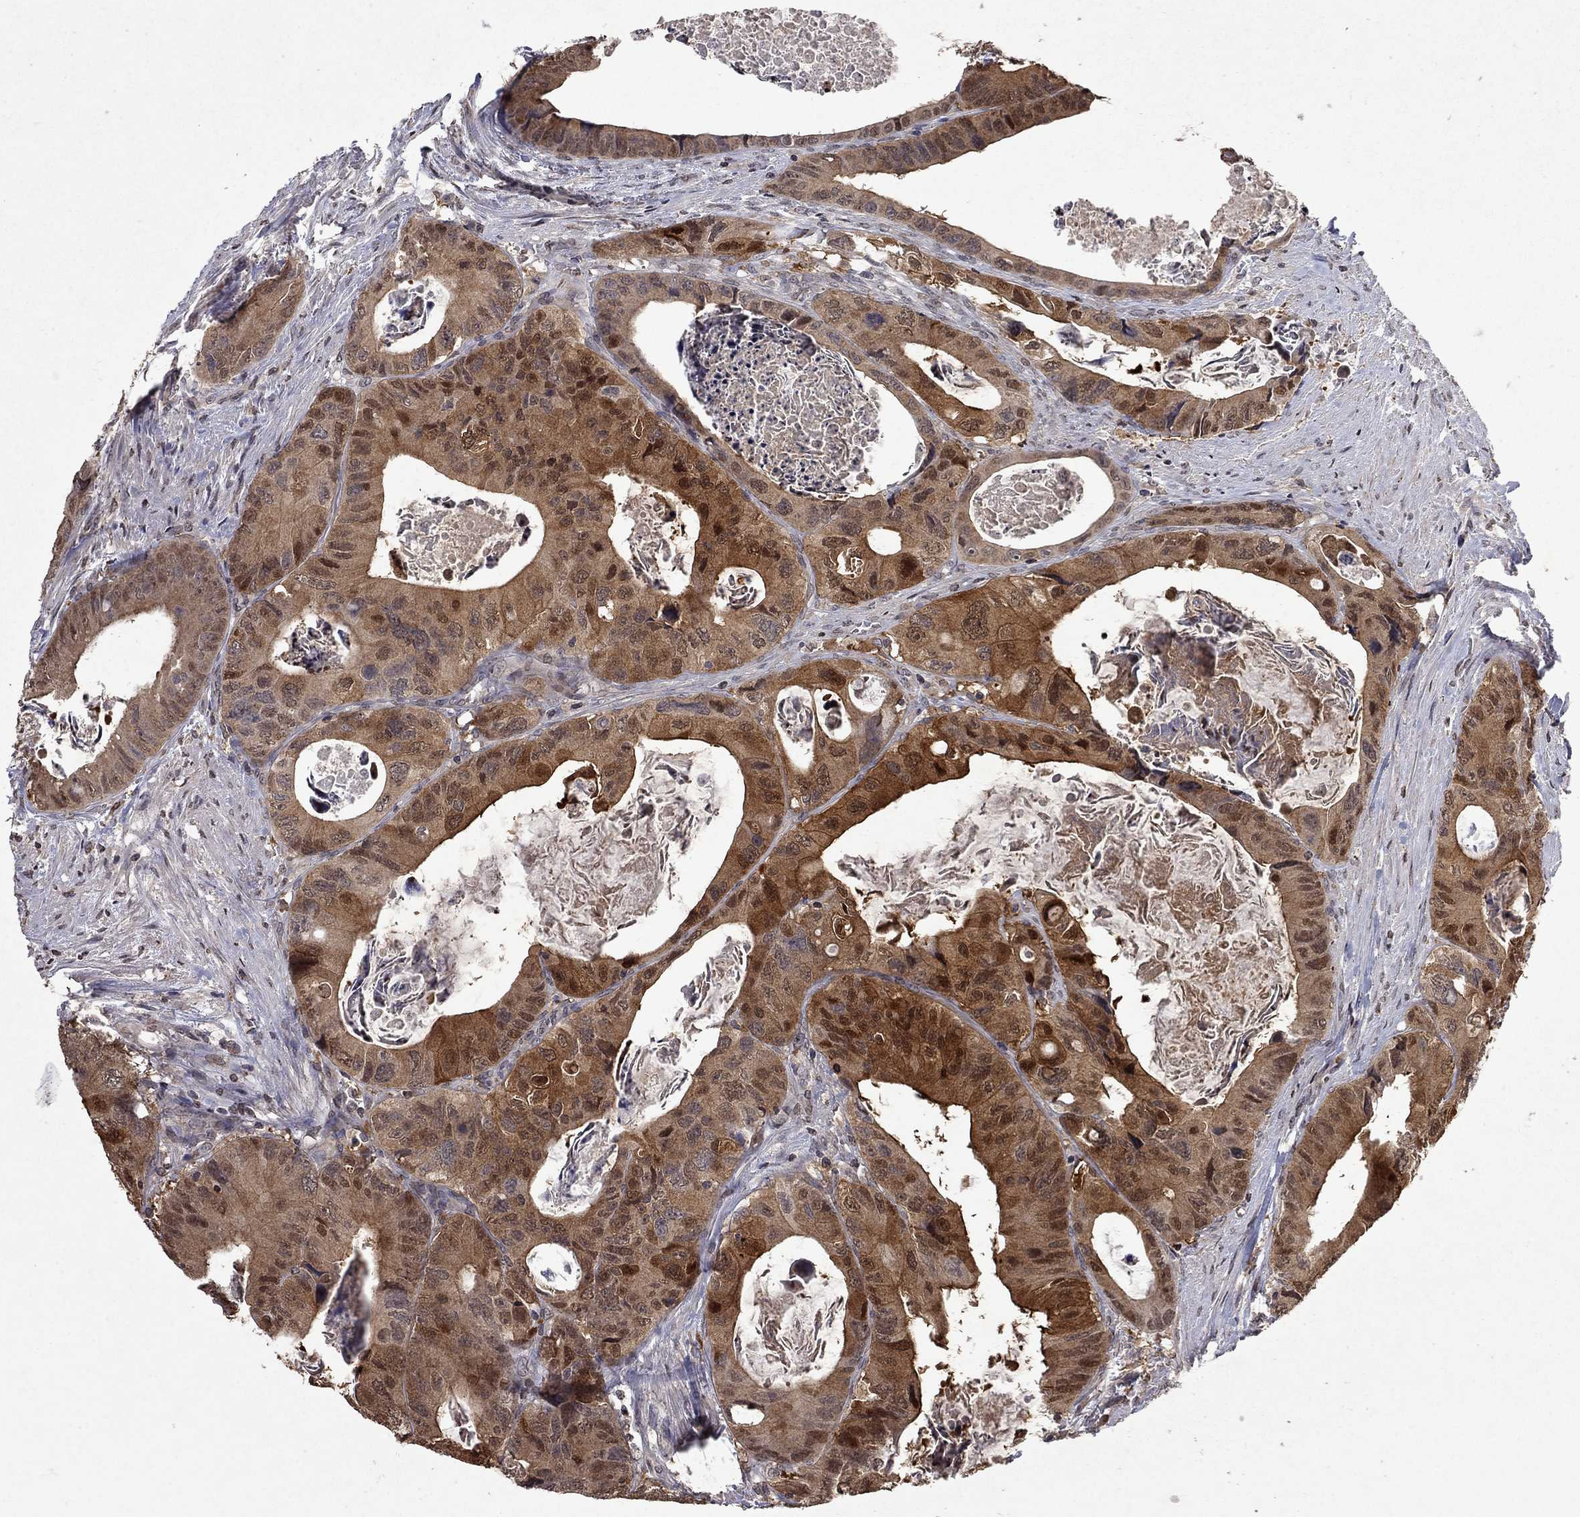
{"staining": {"intensity": "strong", "quantity": "25%-75%", "location": "cytoplasmic/membranous,nuclear"}, "tissue": "colorectal cancer", "cell_type": "Tumor cells", "image_type": "cancer", "snomed": [{"axis": "morphology", "description": "Adenocarcinoma, NOS"}, {"axis": "topography", "description": "Rectum"}], "caption": "Strong cytoplasmic/membranous and nuclear expression is identified in approximately 25%-75% of tumor cells in adenocarcinoma (colorectal).", "gene": "TTC38", "patient": {"sex": "male", "age": 64}}